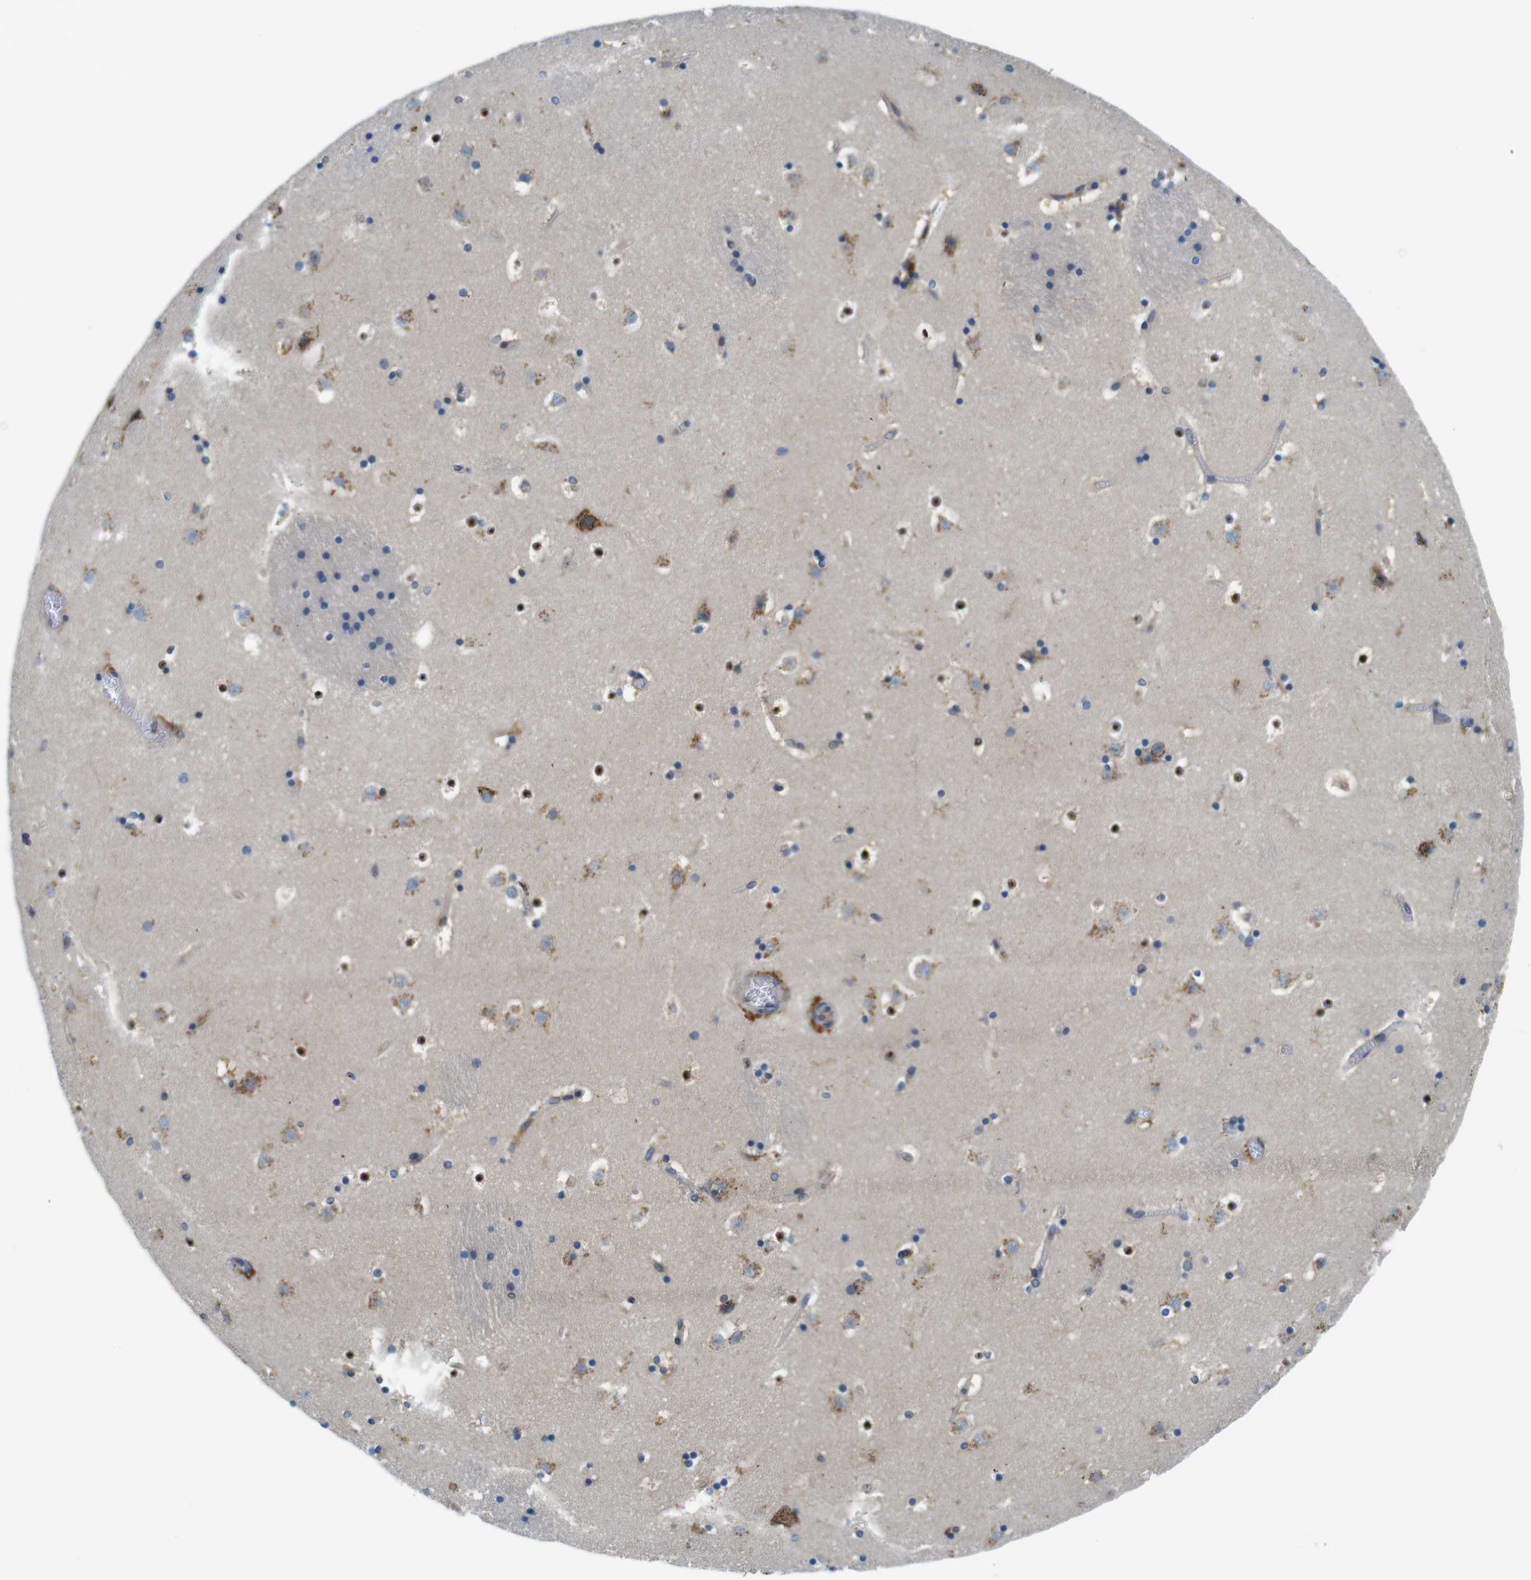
{"staining": {"intensity": "moderate", "quantity": "<25%", "location": "cytoplasmic/membranous"}, "tissue": "caudate", "cell_type": "Glial cells", "image_type": "normal", "snomed": [{"axis": "morphology", "description": "Normal tissue, NOS"}, {"axis": "topography", "description": "Lateral ventricle wall"}], "caption": "DAB (3,3'-diaminobenzidine) immunohistochemical staining of normal caudate demonstrates moderate cytoplasmic/membranous protein staining in approximately <25% of glial cells.", "gene": "ZDHHC3", "patient": {"sex": "male", "age": 45}}